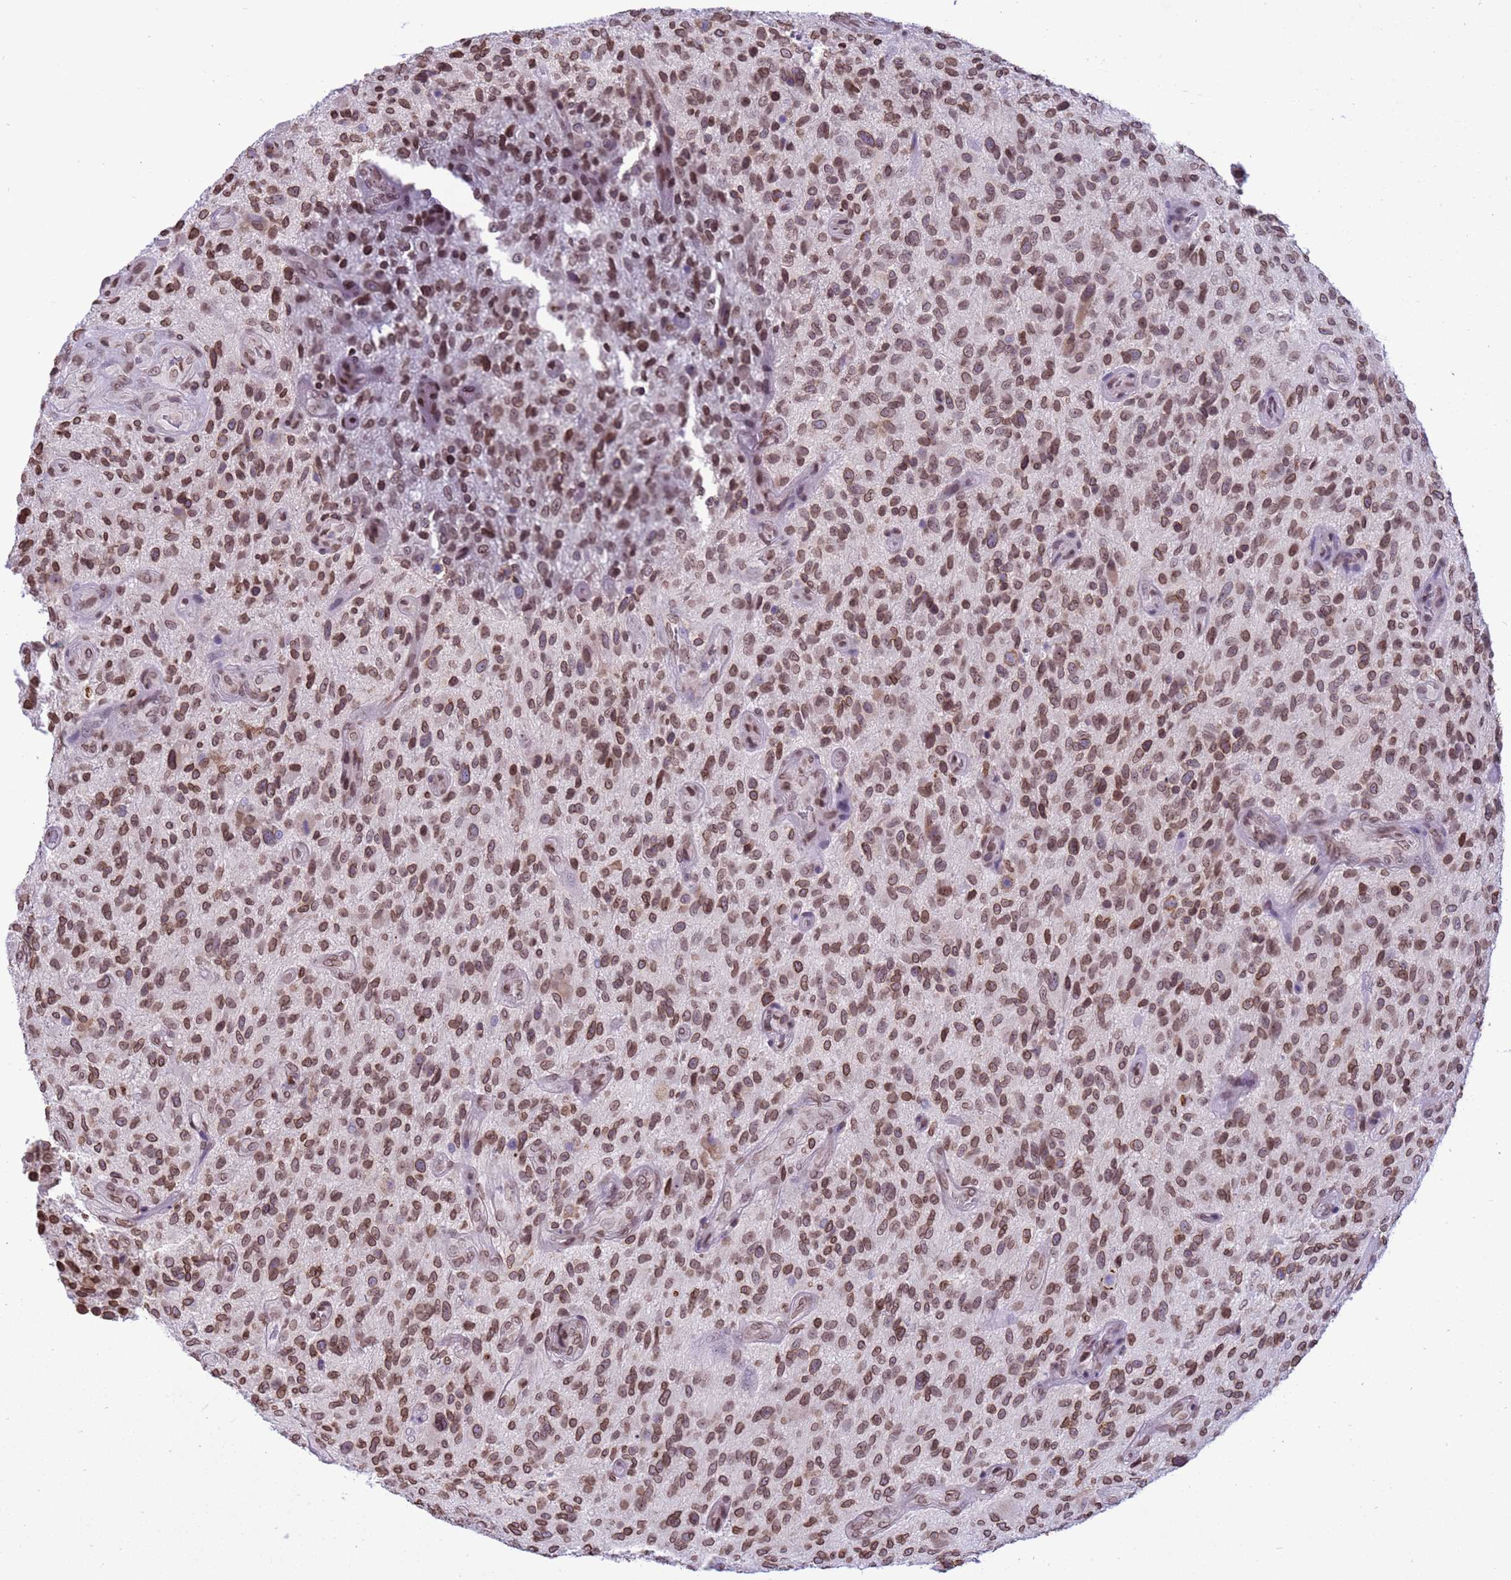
{"staining": {"intensity": "moderate", "quantity": ">75%", "location": "cytoplasmic/membranous,nuclear"}, "tissue": "glioma", "cell_type": "Tumor cells", "image_type": "cancer", "snomed": [{"axis": "morphology", "description": "Glioma, malignant, High grade"}, {"axis": "topography", "description": "Brain"}], "caption": "A histopathology image of human glioma stained for a protein shows moderate cytoplasmic/membranous and nuclear brown staining in tumor cells. Ihc stains the protein of interest in brown and the nuclei are stained blue.", "gene": "DHX37", "patient": {"sex": "male", "age": 47}}